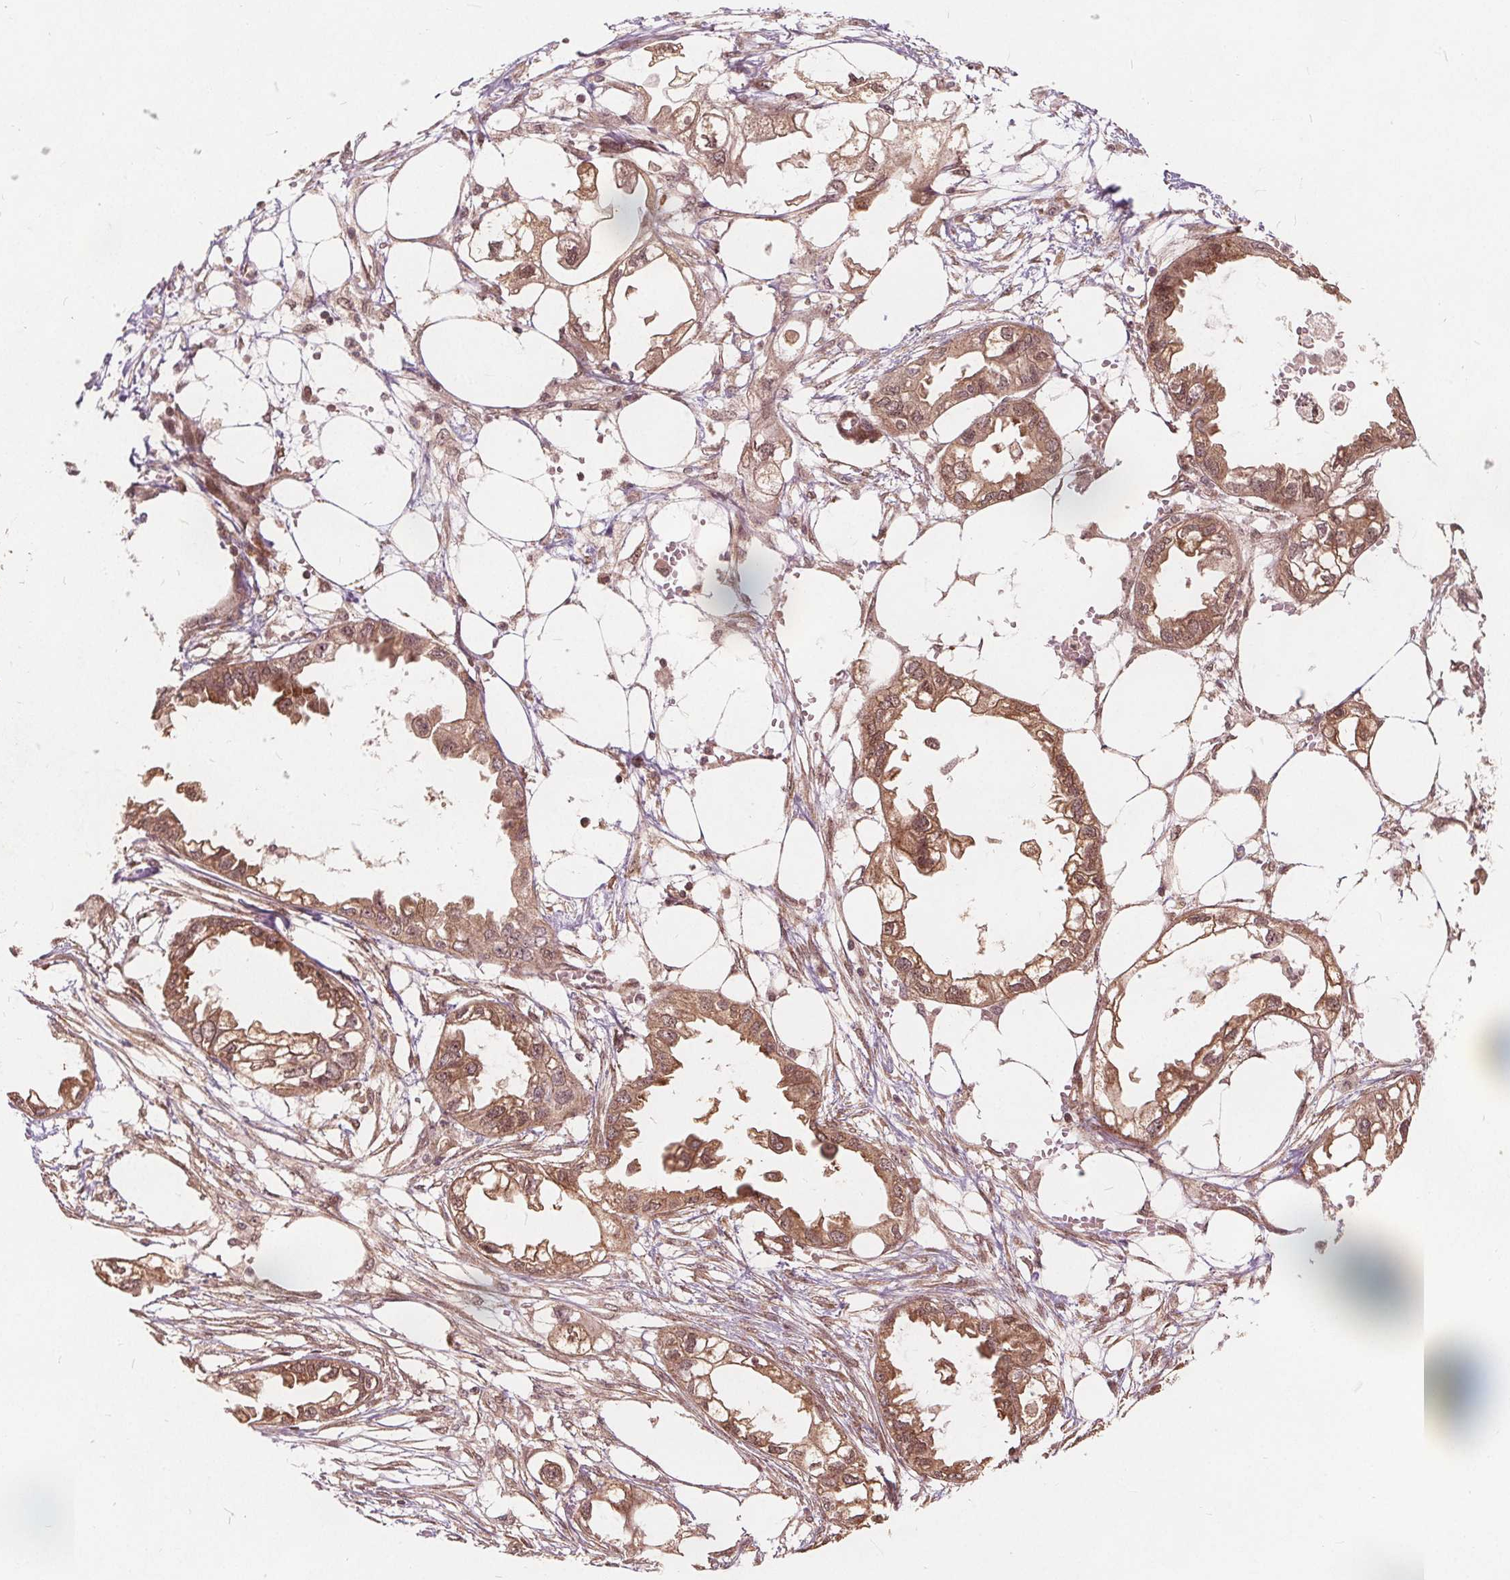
{"staining": {"intensity": "moderate", "quantity": ">75%", "location": "cytoplasmic/membranous,nuclear"}, "tissue": "endometrial cancer", "cell_type": "Tumor cells", "image_type": "cancer", "snomed": [{"axis": "morphology", "description": "Adenocarcinoma, NOS"}, {"axis": "morphology", "description": "Adenocarcinoma, metastatic, NOS"}, {"axis": "topography", "description": "Adipose tissue"}, {"axis": "topography", "description": "Endometrium"}], "caption": "A medium amount of moderate cytoplasmic/membranous and nuclear positivity is seen in about >75% of tumor cells in endometrial cancer tissue. (Brightfield microscopy of DAB IHC at high magnification).", "gene": "PPP1CB", "patient": {"sex": "female", "age": 67}}